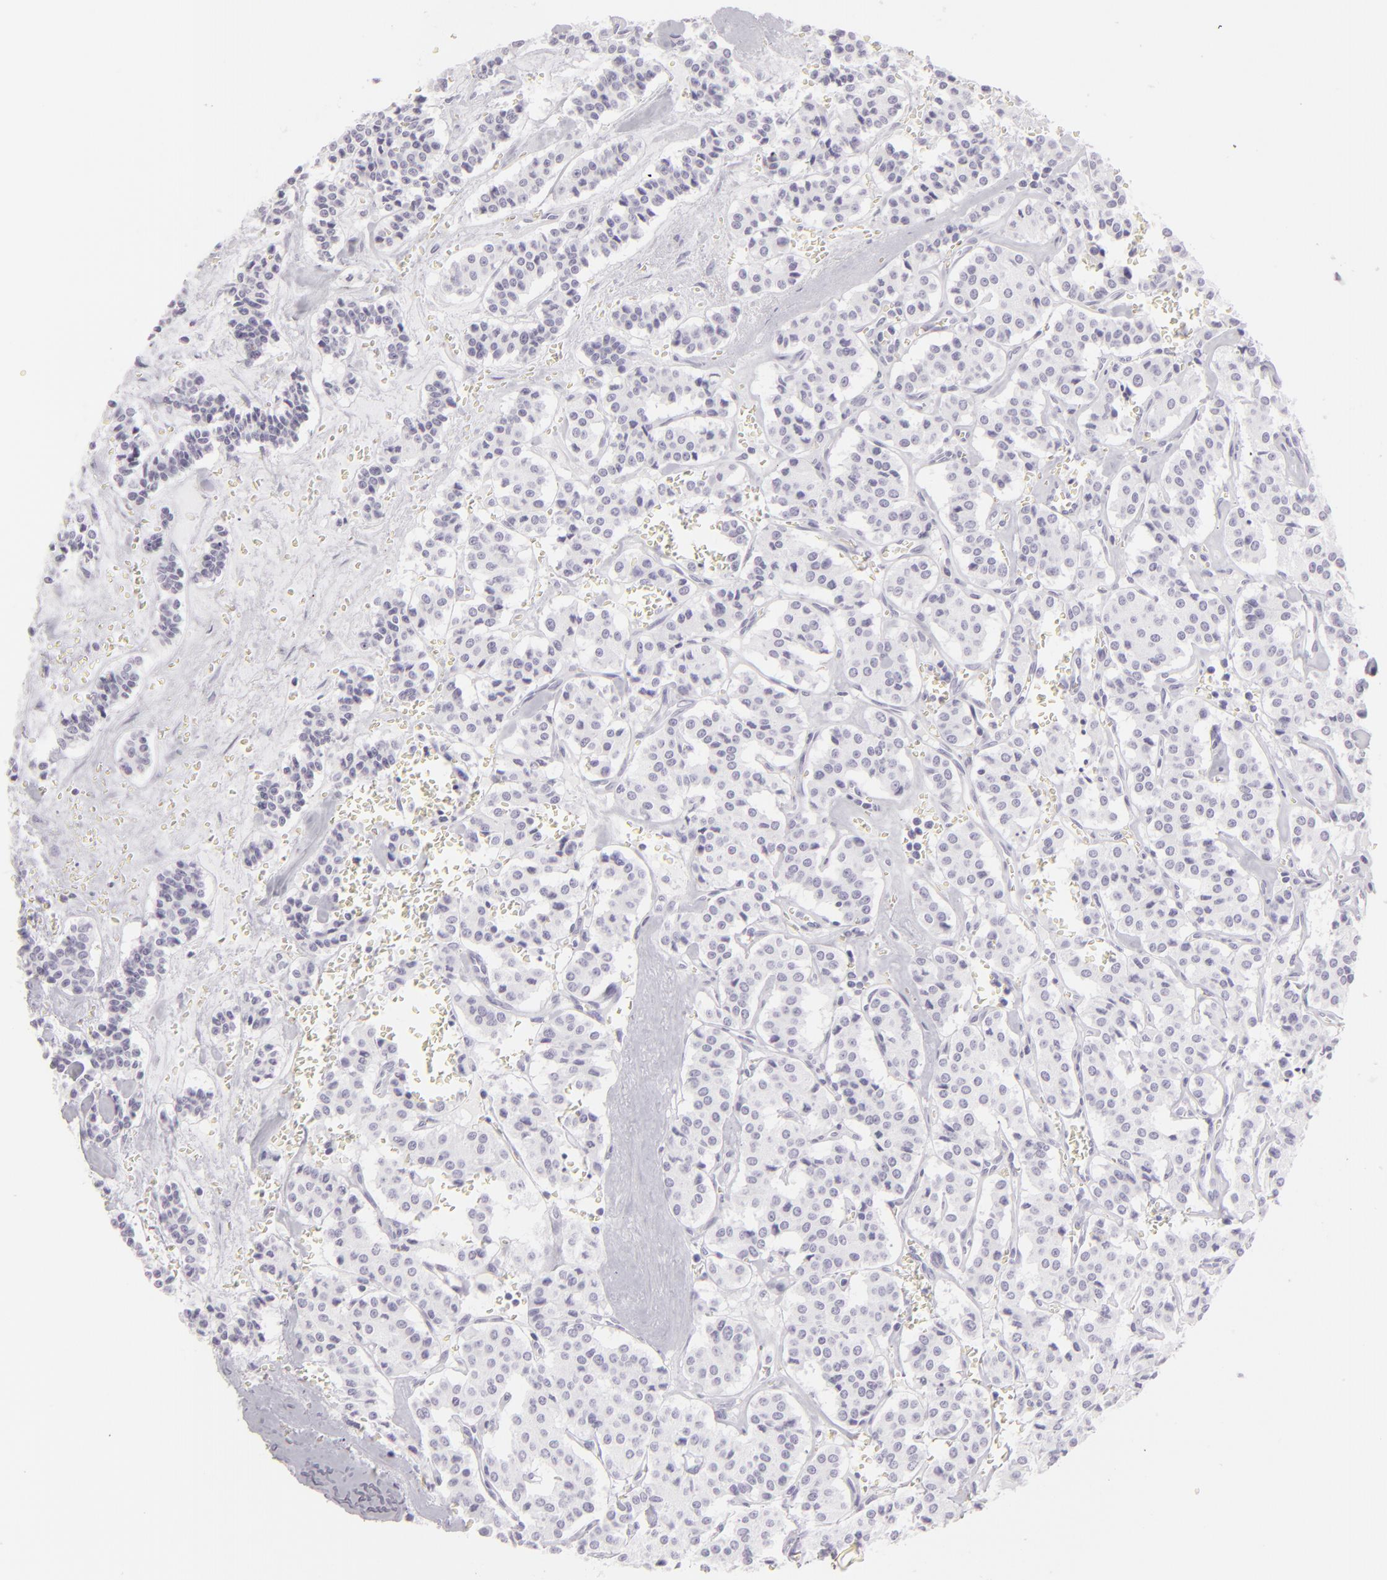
{"staining": {"intensity": "negative", "quantity": "none", "location": "none"}, "tissue": "carcinoid", "cell_type": "Tumor cells", "image_type": "cancer", "snomed": [{"axis": "morphology", "description": "Carcinoid, malignant, NOS"}, {"axis": "topography", "description": "Bronchus"}], "caption": "Tumor cells are negative for brown protein staining in carcinoid (malignant).", "gene": "FLG", "patient": {"sex": "male", "age": 55}}